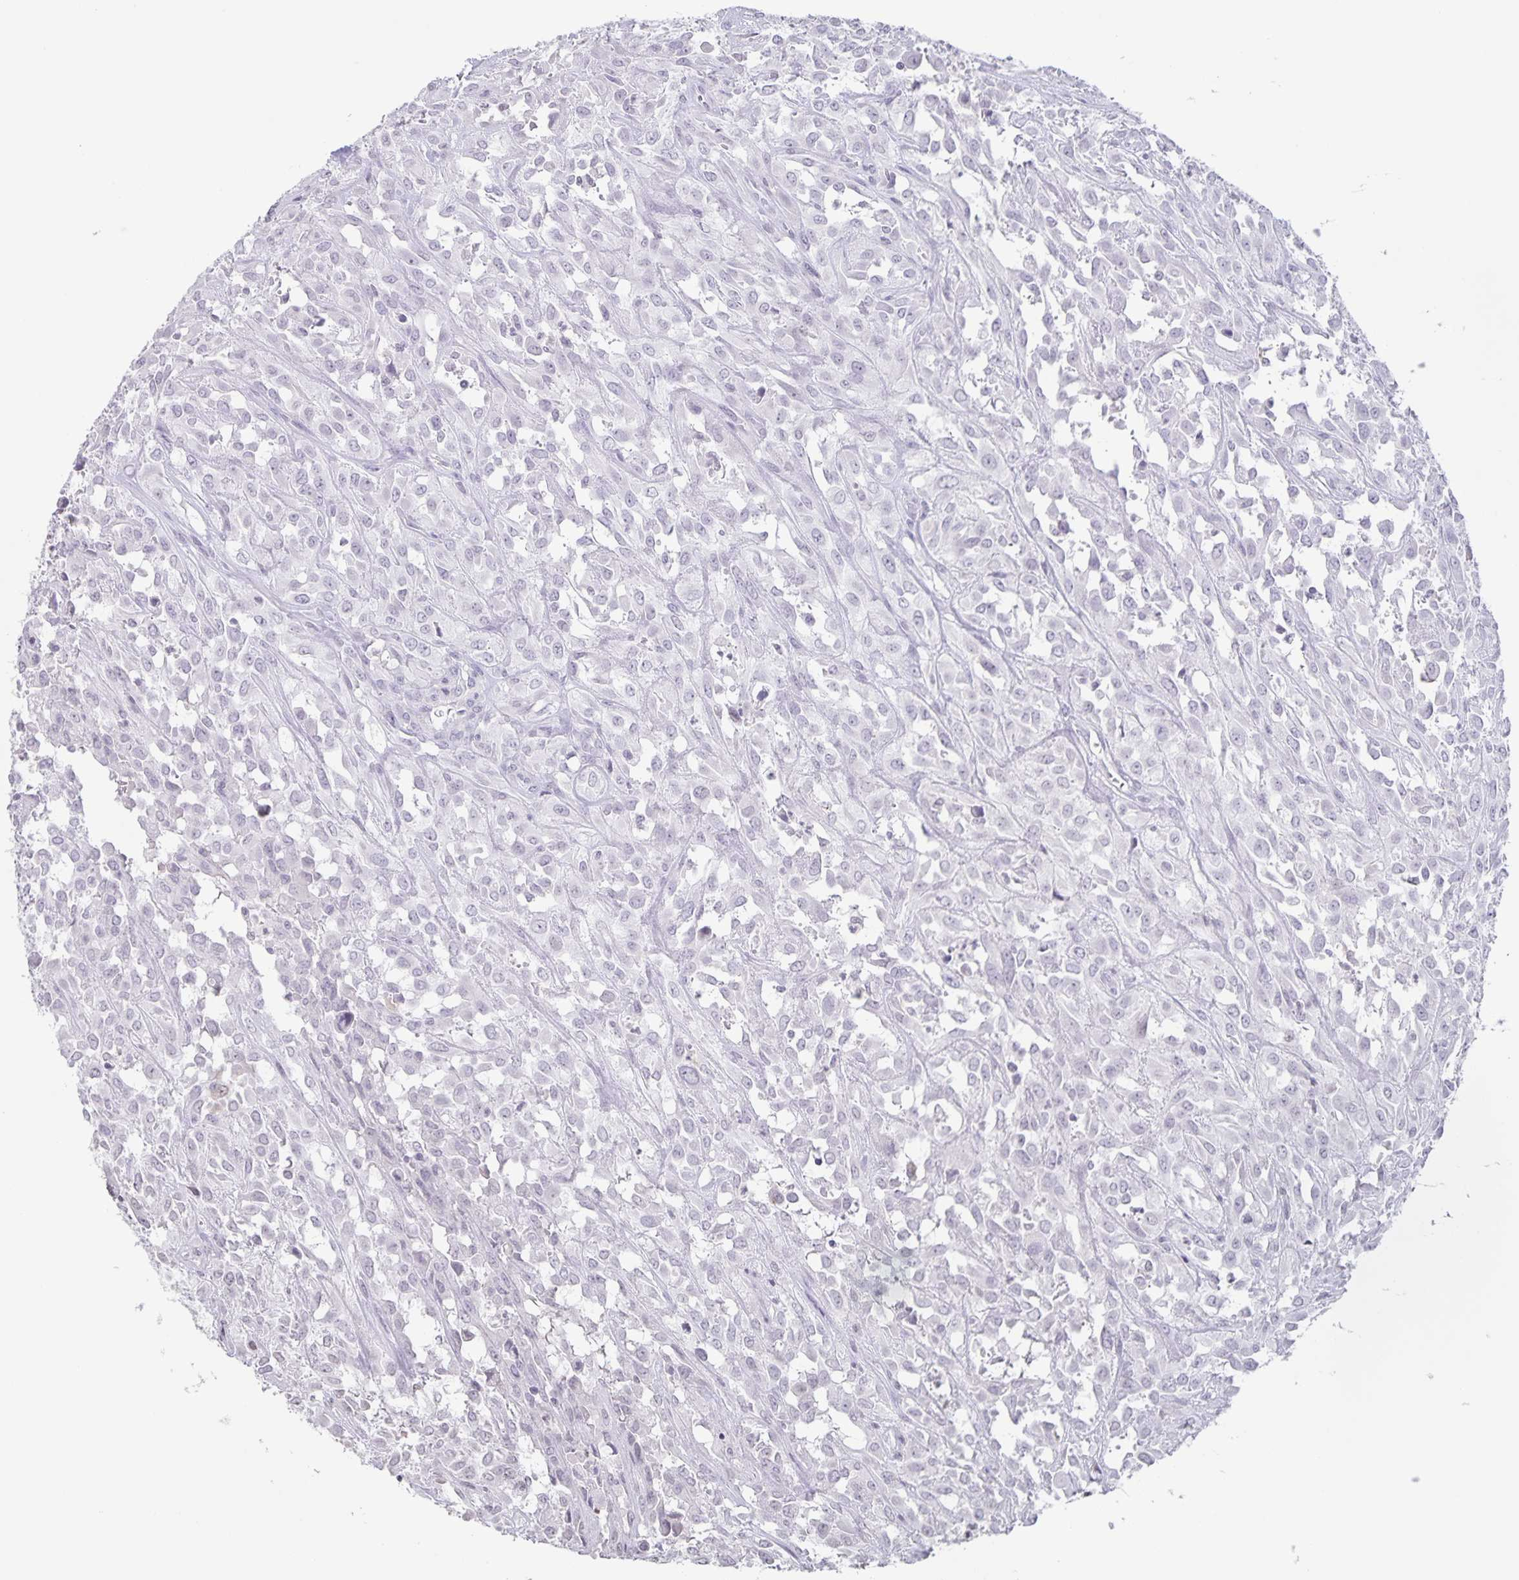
{"staining": {"intensity": "negative", "quantity": "none", "location": "none"}, "tissue": "urothelial cancer", "cell_type": "Tumor cells", "image_type": "cancer", "snomed": [{"axis": "morphology", "description": "Urothelial carcinoma, High grade"}, {"axis": "topography", "description": "Urinary bladder"}], "caption": "Urothelial cancer stained for a protein using IHC demonstrates no expression tumor cells.", "gene": "AQP4", "patient": {"sex": "male", "age": 67}}